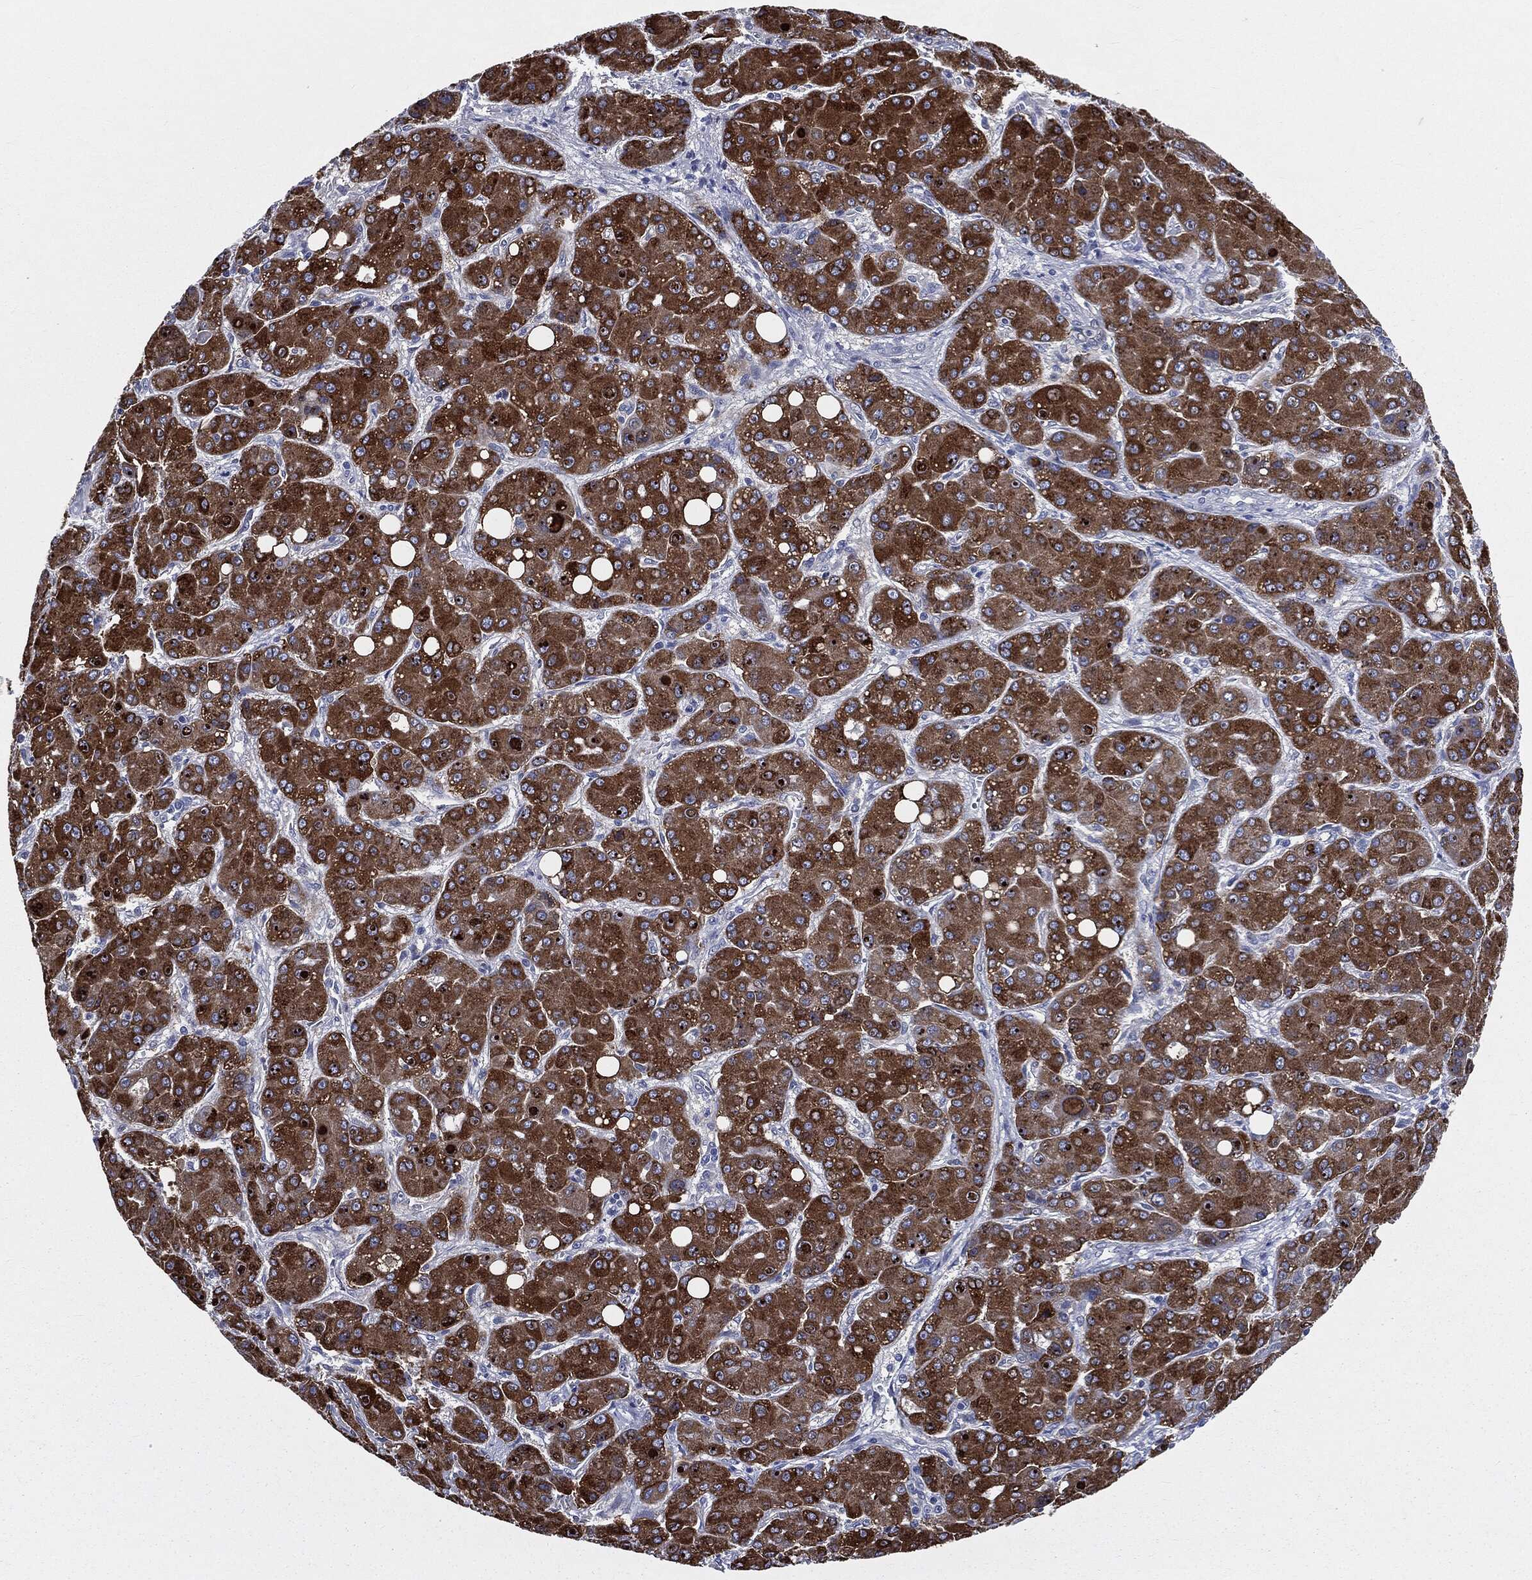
{"staining": {"intensity": "strong", "quantity": ">75%", "location": "cytoplasmic/membranous"}, "tissue": "liver cancer", "cell_type": "Tumor cells", "image_type": "cancer", "snomed": [{"axis": "morphology", "description": "Carcinoma, Hepatocellular, NOS"}, {"axis": "topography", "description": "Liver"}], "caption": "This image shows immunohistochemistry staining of liver cancer, with high strong cytoplasmic/membranous positivity in about >75% of tumor cells.", "gene": "PTGS2", "patient": {"sex": "male", "age": 55}}